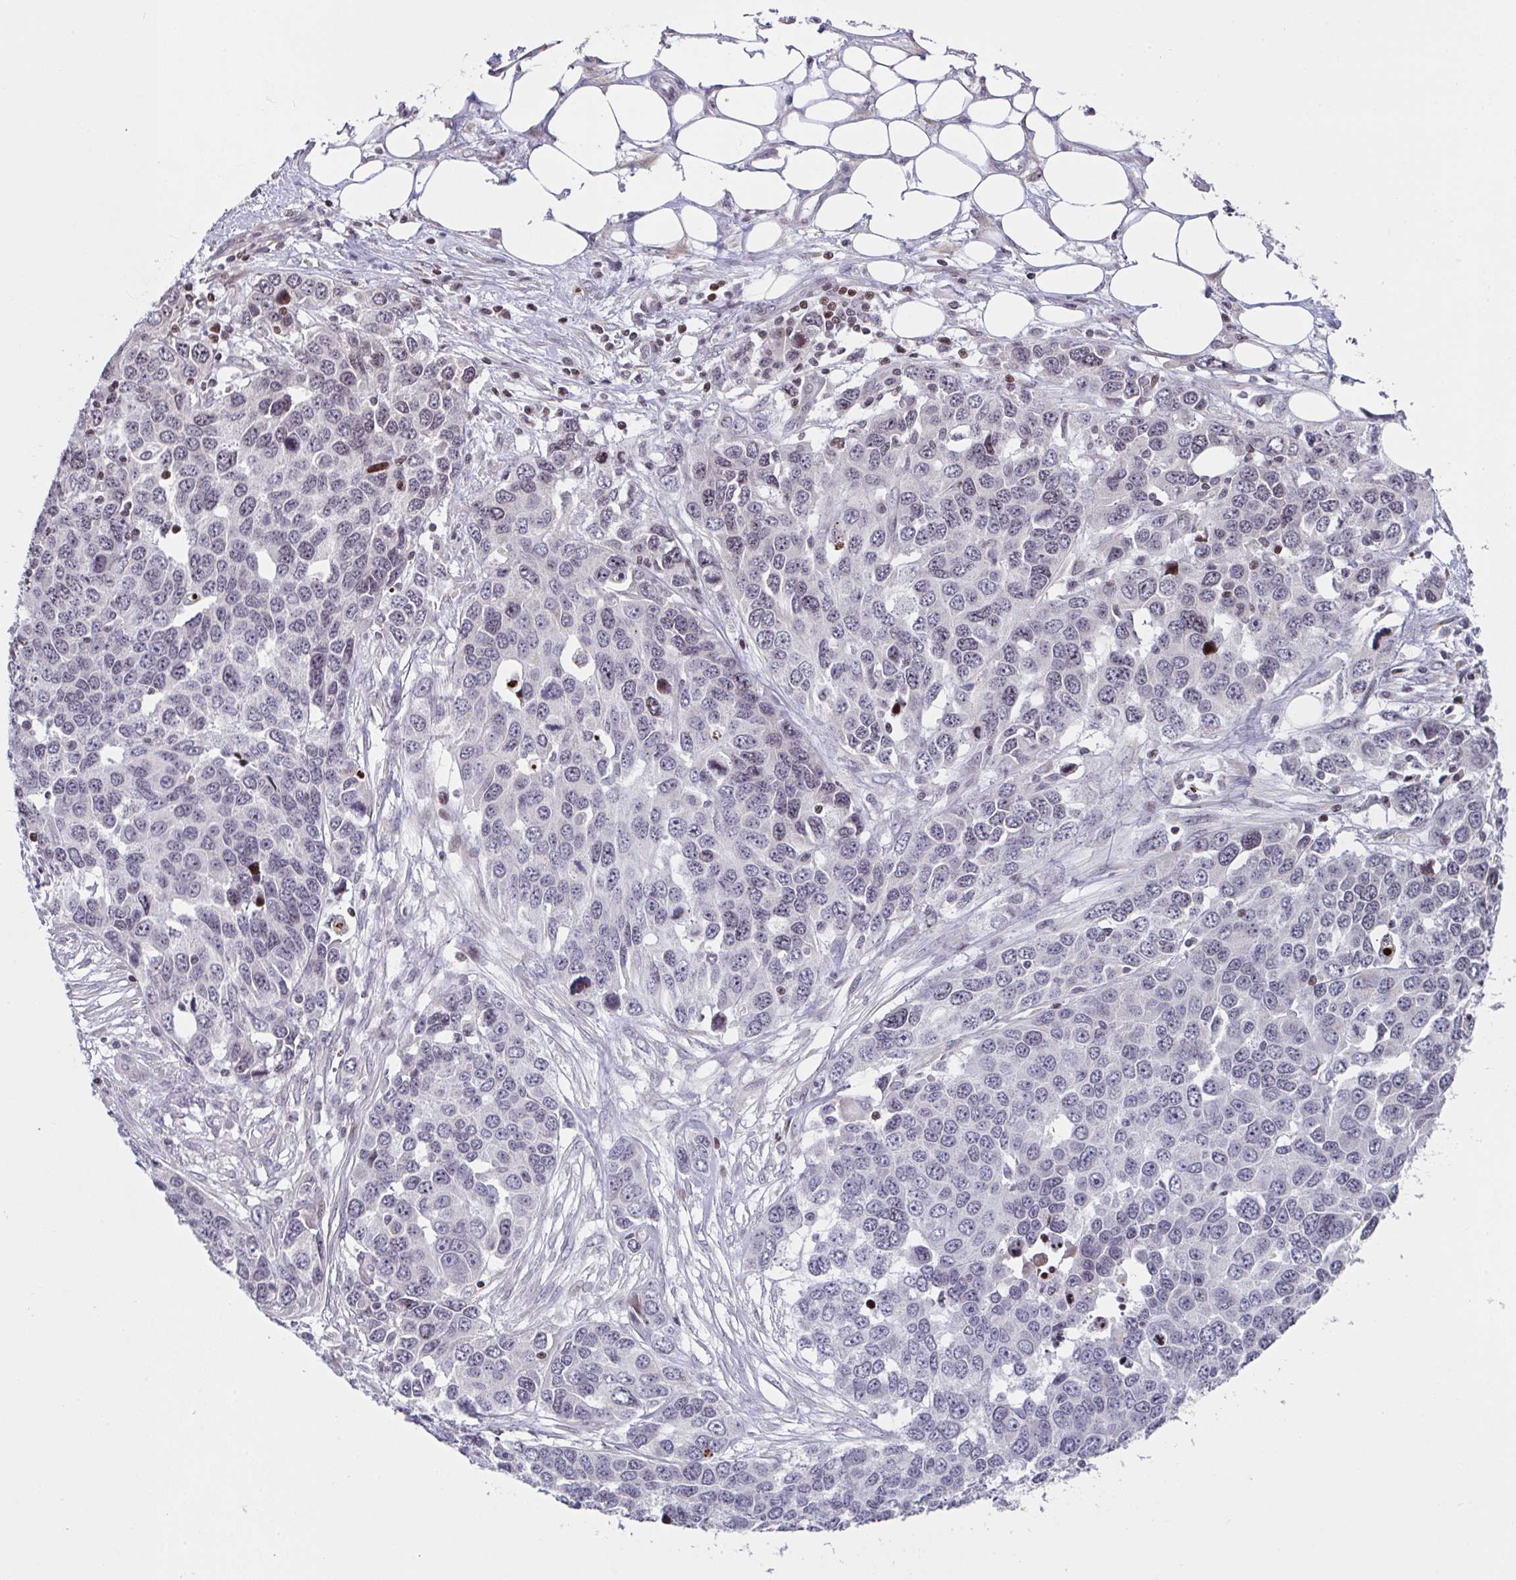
{"staining": {"intensity": "negative", "quantity": "none", "location": "none"}, "tissue": "ovarian cancer", "cell_type": "Tumor cells", "image_type": "cancer", "snomed": [{"axis": "morphology", "description": "Cystadenocarcinoma, serous, NOS"}, {"axis": "topography", "description": "Ovary"}], "caption": "Tumor cells are negative for protein expression in human serous cystadenocarcinoma (ovarian). The staining is performed using DAB (3,3'-diaminobenzidine) brown chromogen with nuclei counter-stained in using hematoxylin.", "gene": "PCDHB8", "patient": {"sex": "female", "age": 76}}